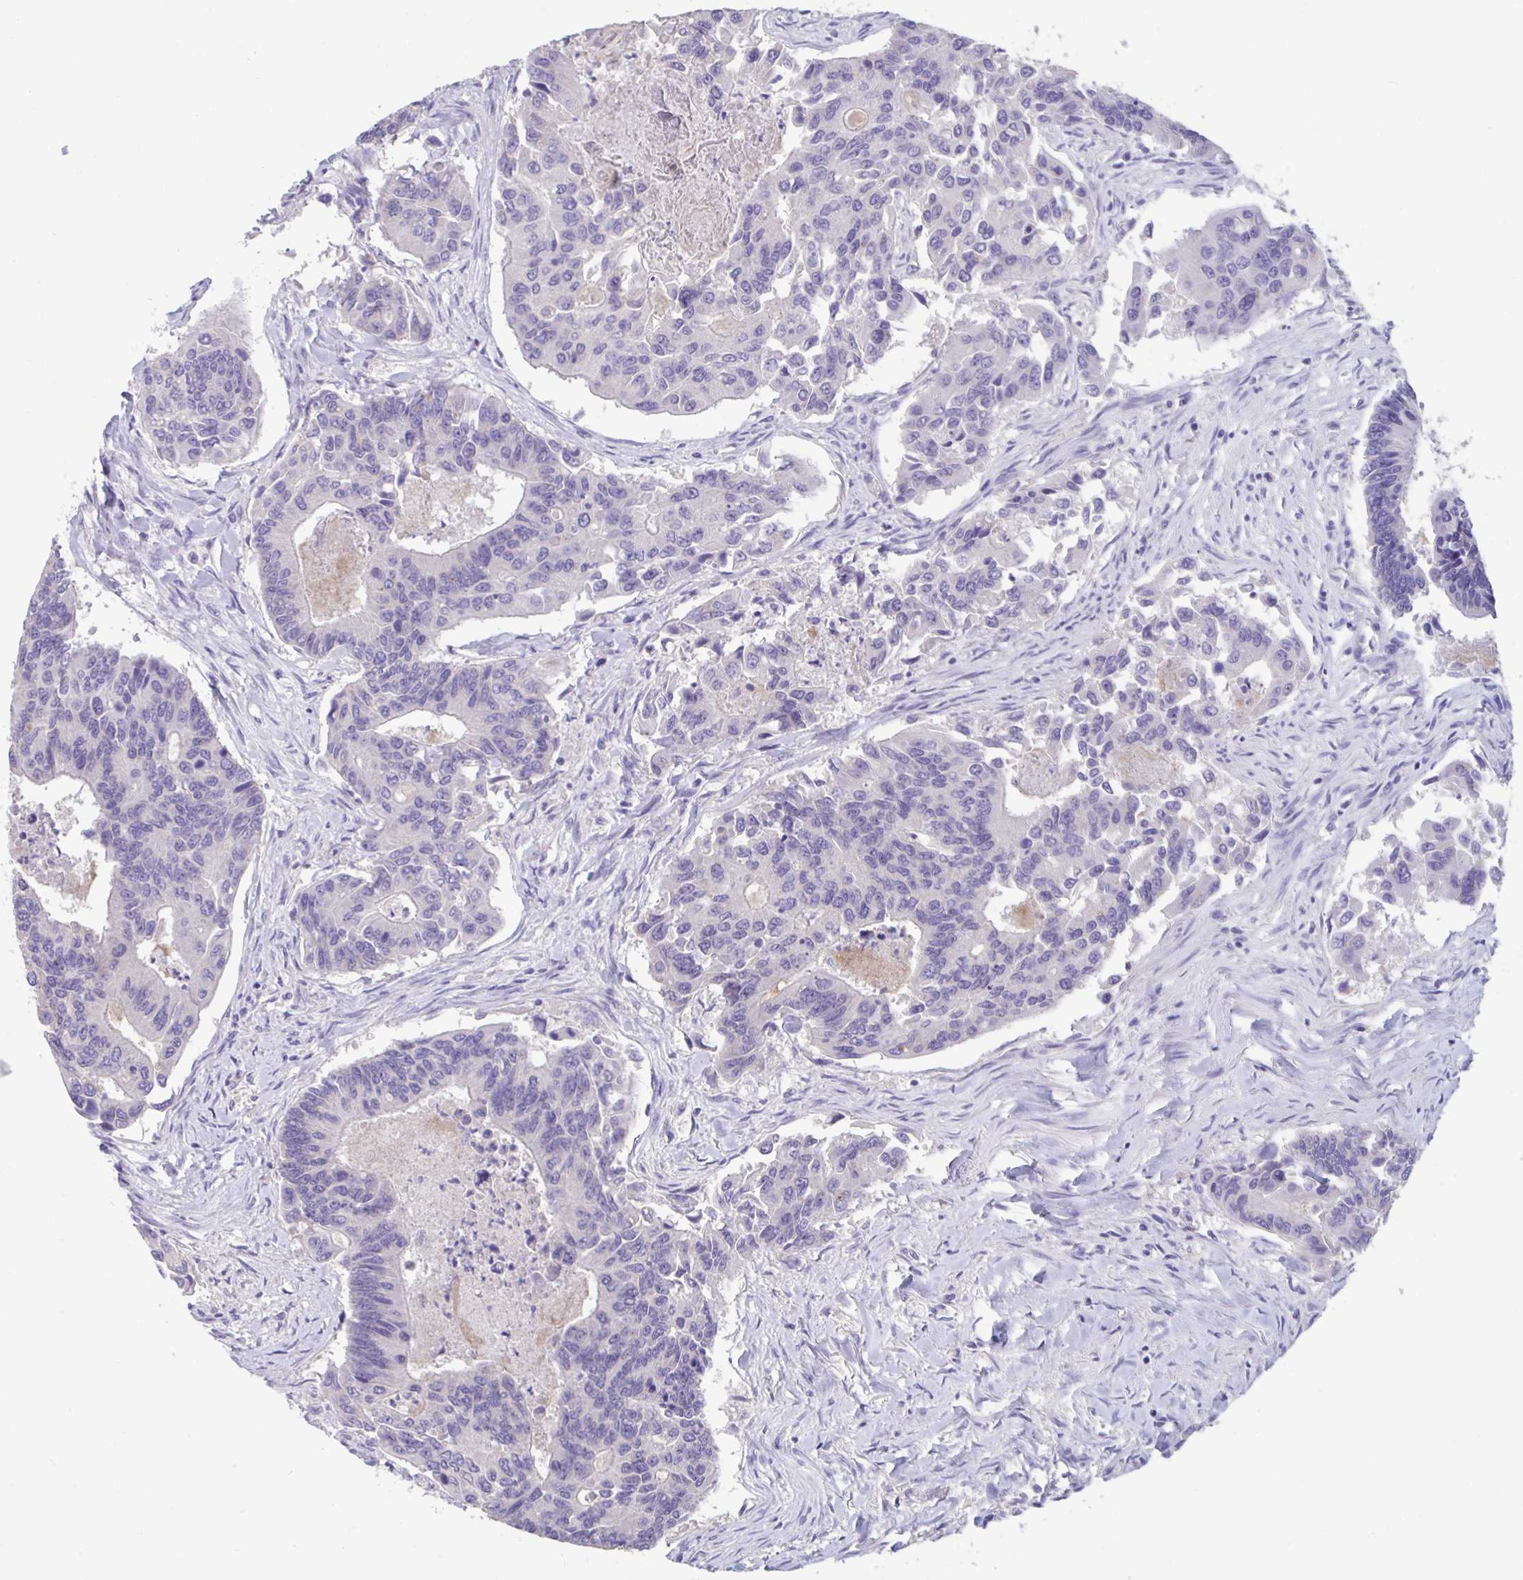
{"staining": {"intensity": "negative", "quantity": "none", "location": "none"}, "tissue": "colorectal cancer", "cell_type": "Tumor cells", "image_type": "cancer", "snomed": [{"axis": "morphology", "description": "Adenocarcinoma, NOS"}, {"axis": "topography", "description": "Colon"}], "caption": "A high-resolution image shows immunohistochemistry (IHC) staining of colorectal cancer, which exhibits no significant expression in tumor cells.", "gene": "GPR162", "patient": {"sex": "female", "age": 67}}